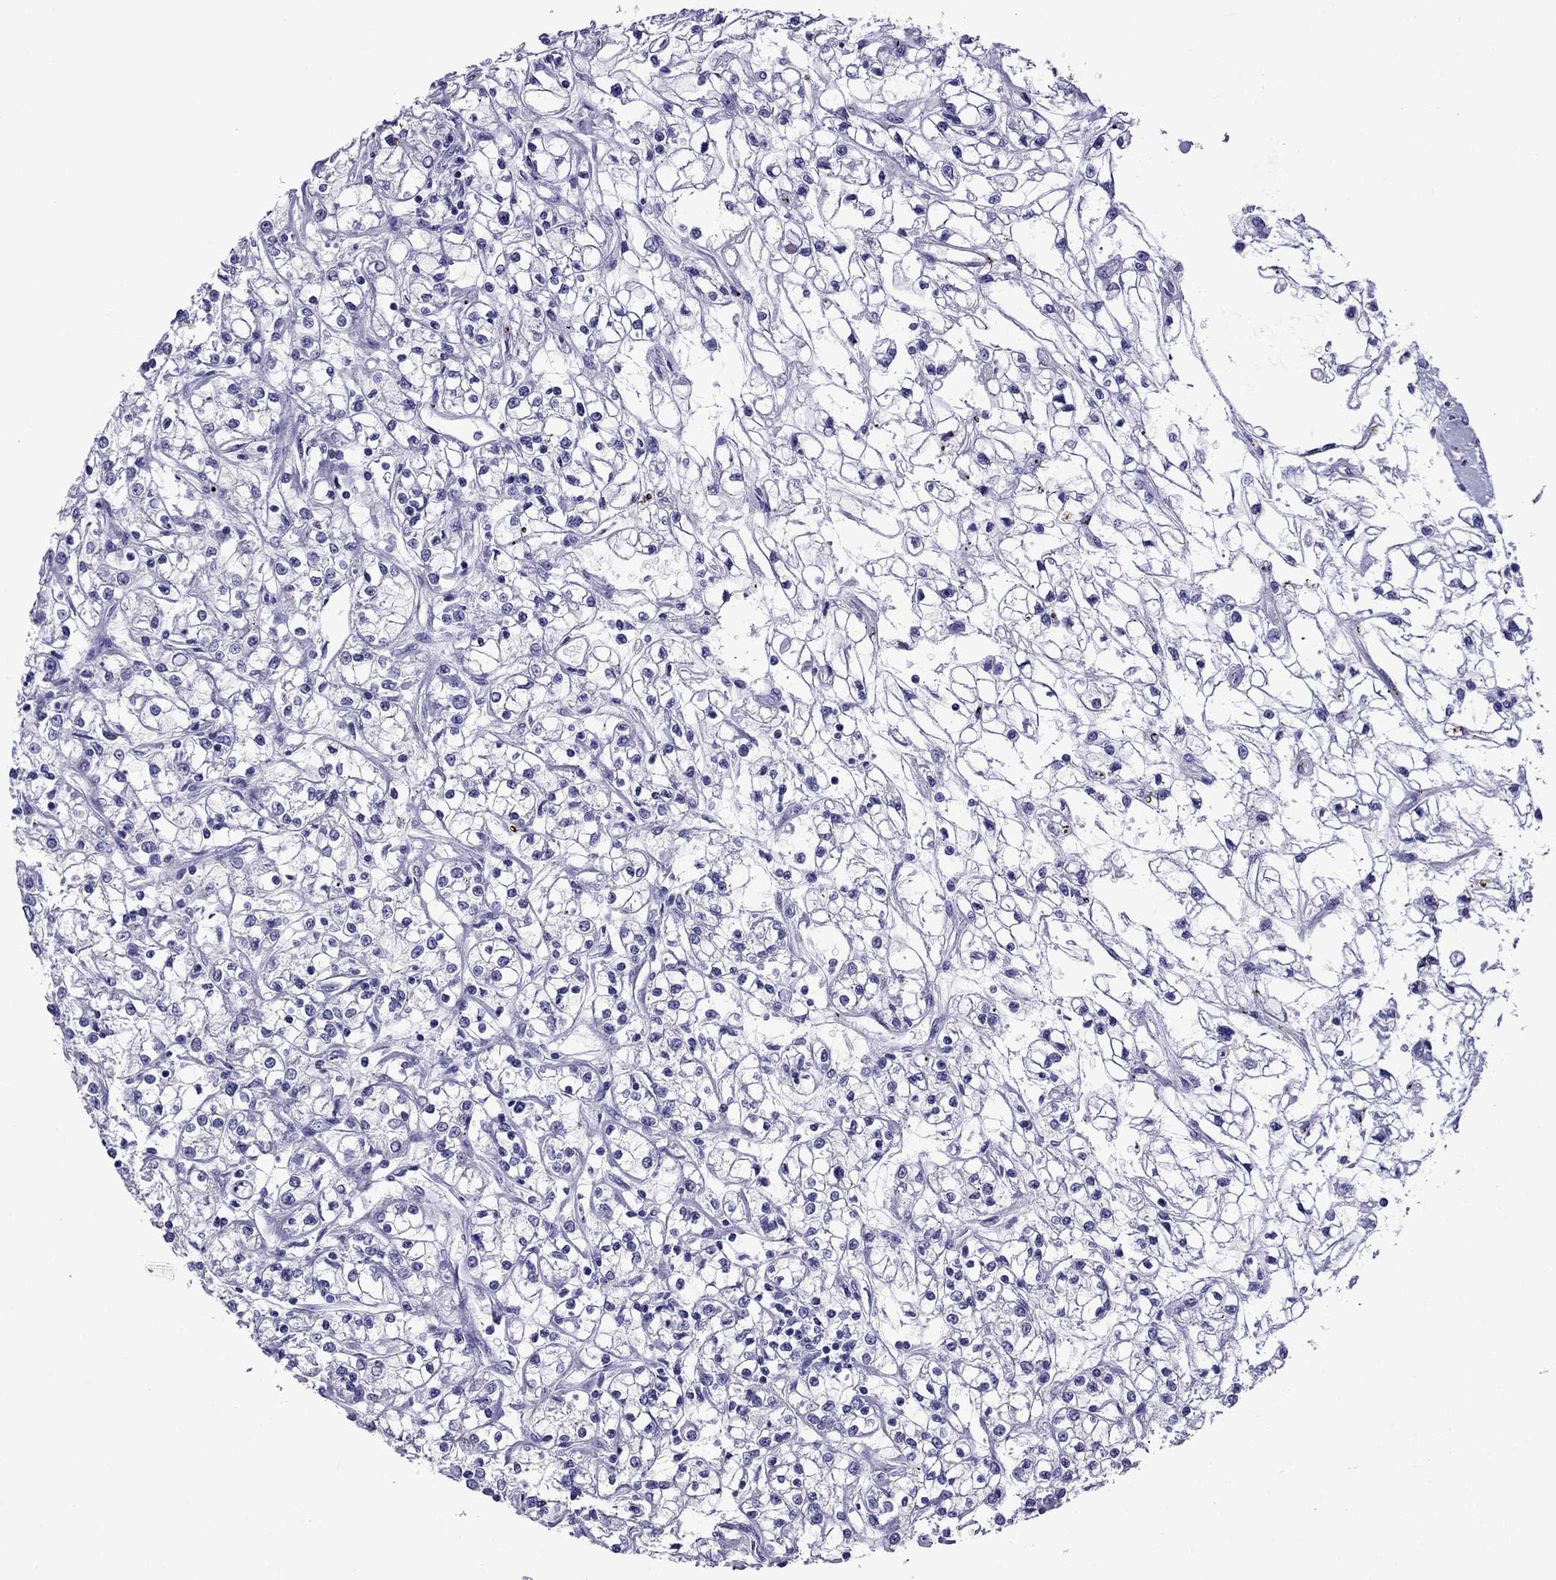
{"staining": {"intensity": "negative", "quantity": "none", "location": "none"}, "tissue": "renal cancer", "cell_type": "Tumor cells", "image_type": "cancer", "snomed": [{"axis": "morphology", "description": "Adenocarcinoma, NOS"}, {"axis": "topography", "description": "Kidney"}], "caption": "This is a photomicrograph of IHC staining of renal cancer (adenocarcinoma), which shows no positivity in tumor cells. The staining is performed using DAB (3,3'-diaminobenzidine) brown chromogen with nuclei counter-stained in using hematoxylin.", "gene": "CRYBA1", "patient": {"sex": "female", "age": 59}}